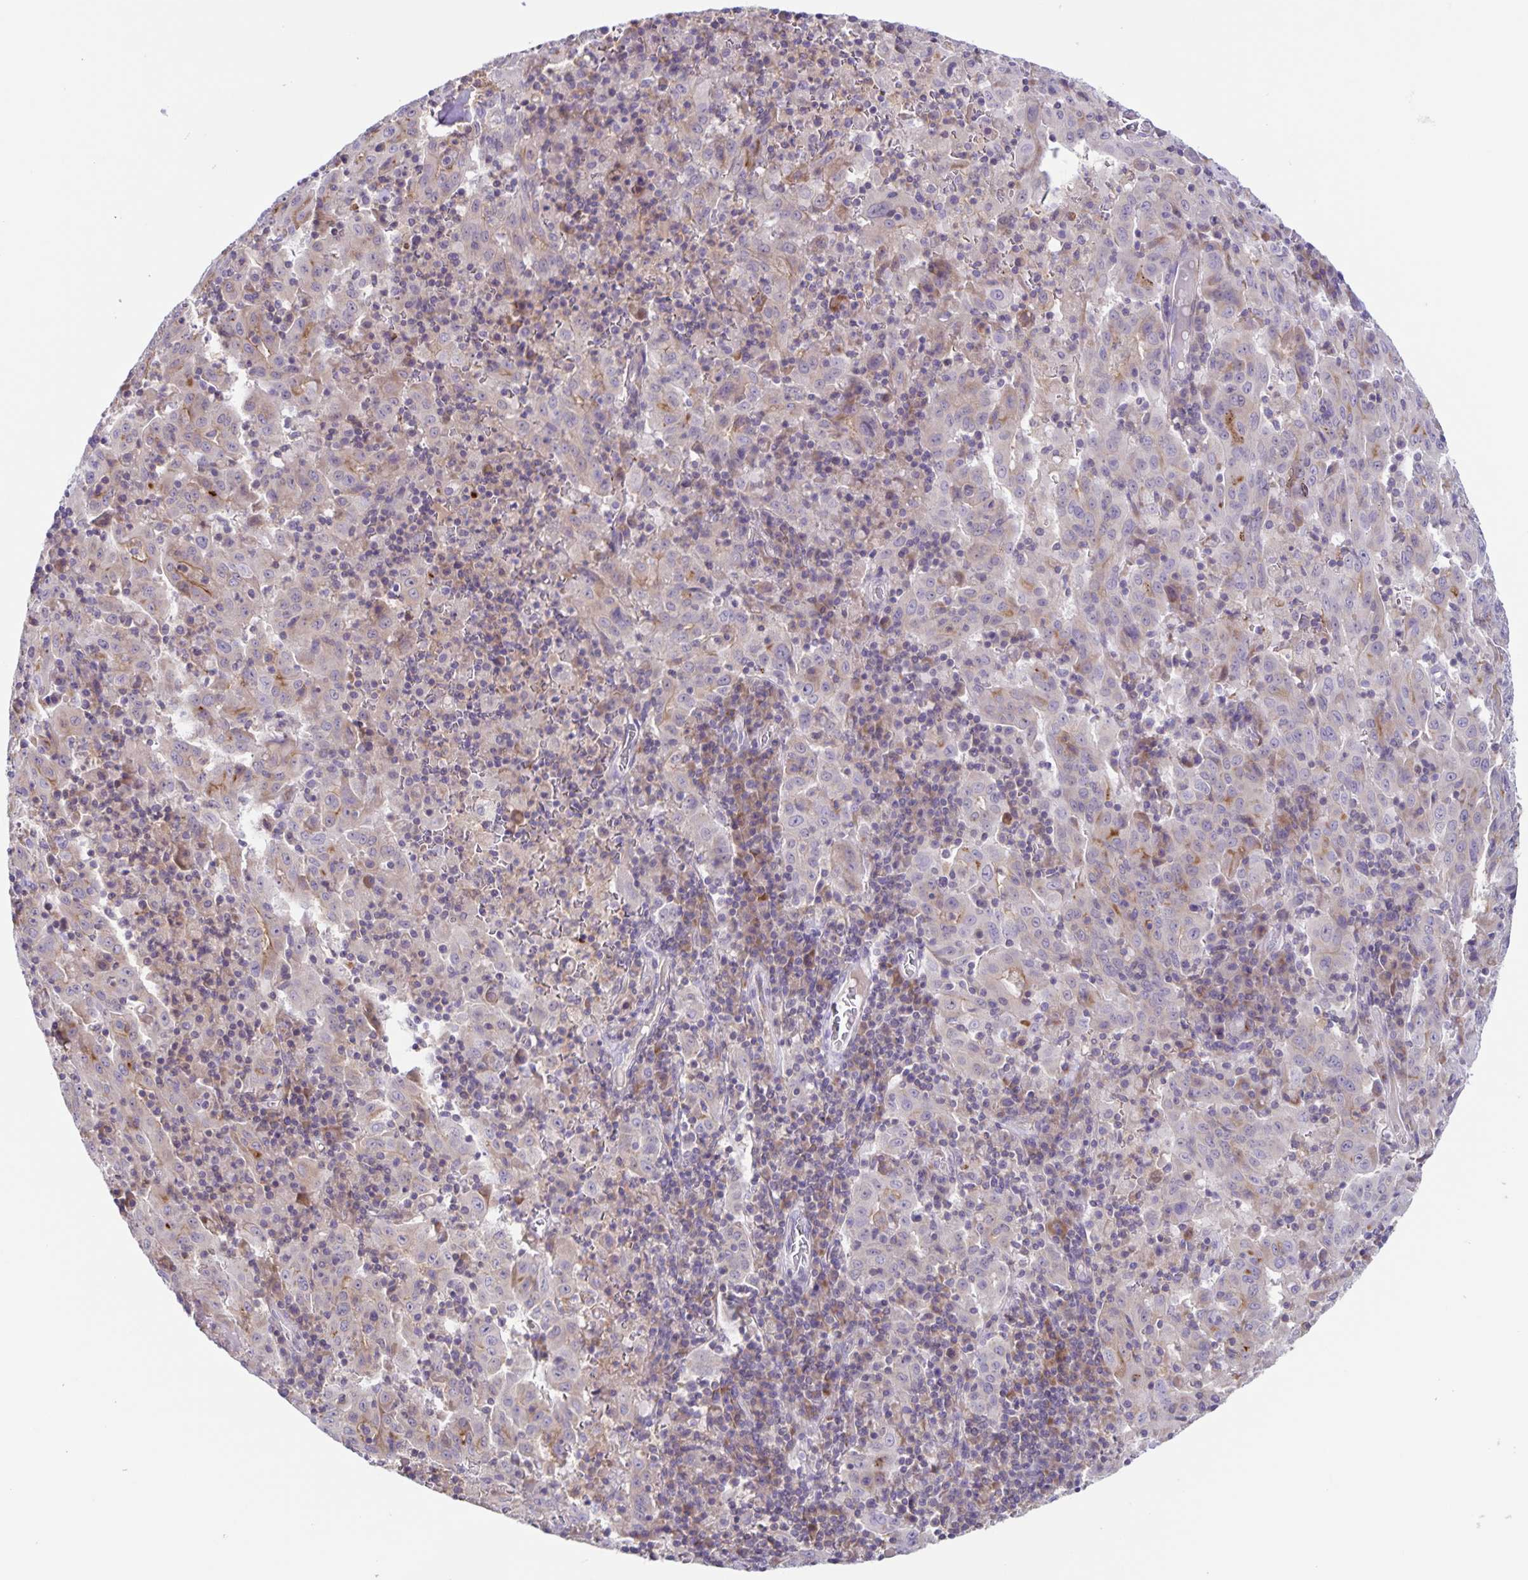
{"staining": {"intensity": "moderate", "quantity": "<25%", "location": "cytoplasmic/membranous"}, "tissue": "pancreatic cancer", "cell_type": "Tumor cells", "image_type": "cancer", "snomed": [{"axis": "morphology", "description": "Adenocarcinoma, NOS"}, {"axis": "topography", "description": "Pancreas"}], "caption": "Moderate cytoplasmic/membranous expression for a protein is identified in about <25% of tumor cells of pancreatic cancer using immunohistochemistry (IHC).", "gene": "STPG4", "patient": {"sex": "male", "age": 63}}